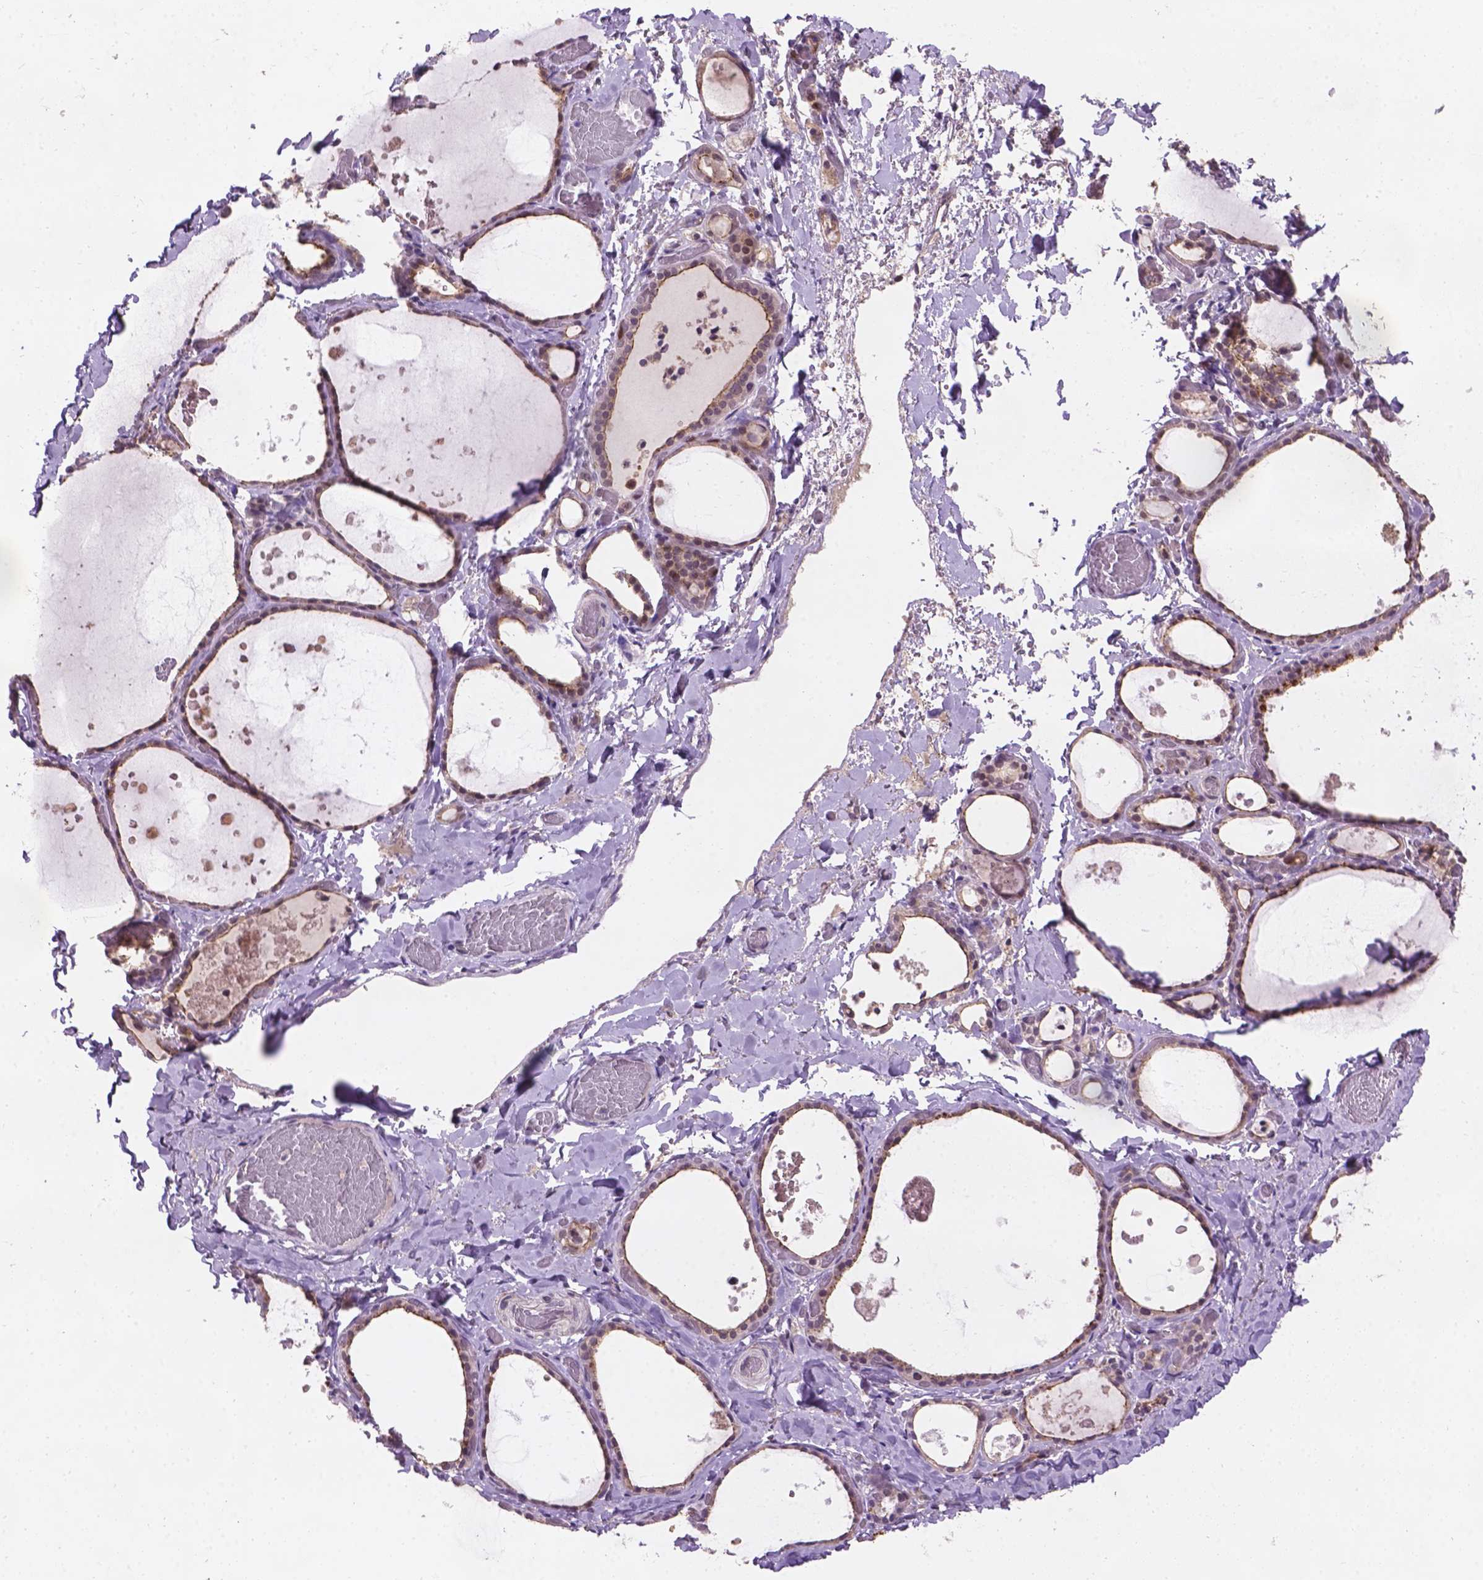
{"staining": {"intensity": "weak", "quantity": "<25%", "location": "cytoplasmic/membranous"}, "tissue": "thyroid gland", "cell_type": "Glandular cells", "image_type": "normal", "snomed": [{"axis": "morphology", "description": "Normal tissue, NOS"}, {"axis": "topography", "description": "Thyroid gland"}], "caption": "Glandular cells show no significant protein expression in unremarkable thyroid gland. (DAB (3,3'-diaminobenzidine) immunohistochemistry visualized using brightfield microscopy, high magnification).", "gene": "GXYLT2", "patient": {"sex": "female", "age": 56}}